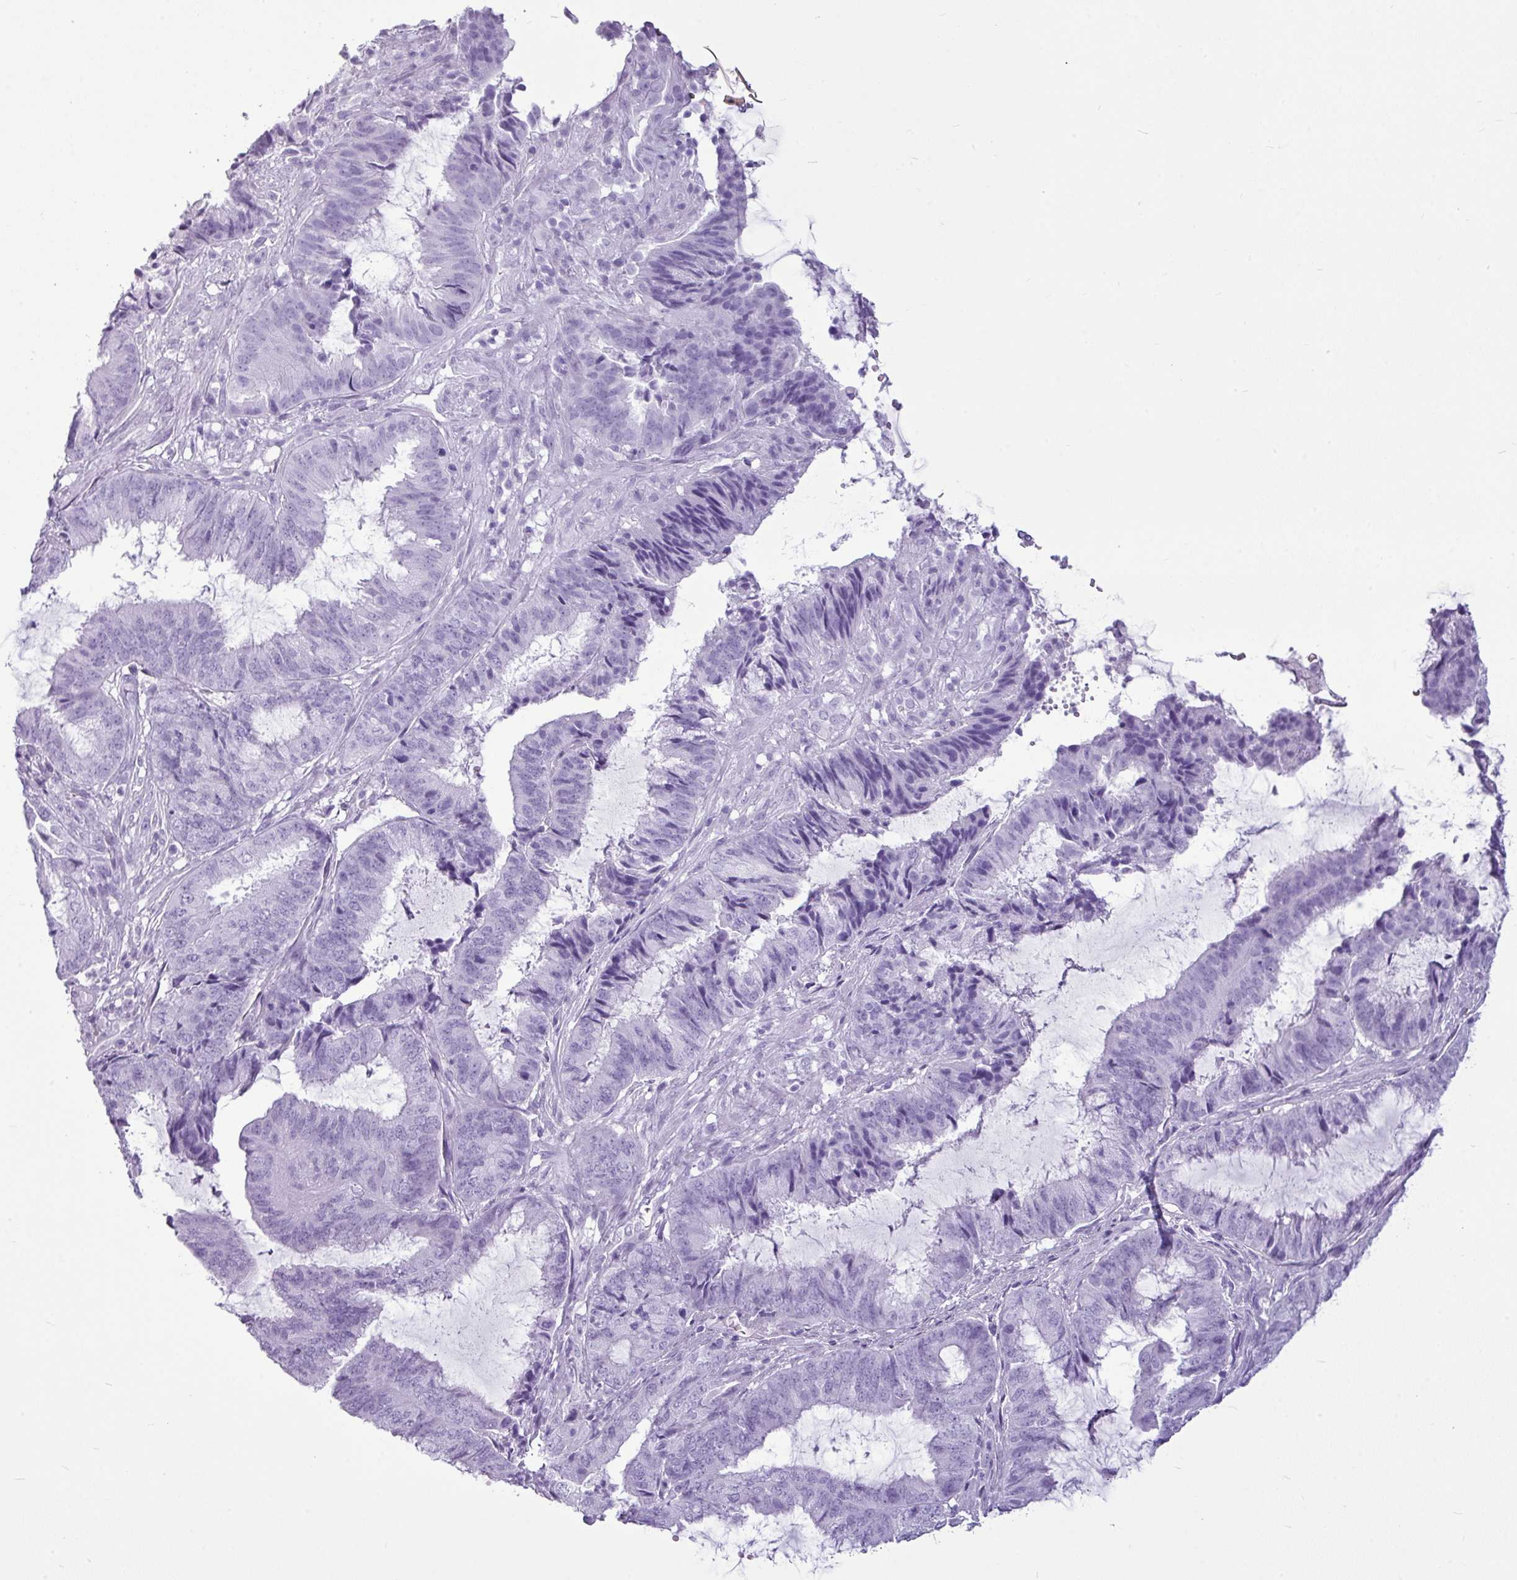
{"staining": {"intensity": "negative", "quantity": "none", "location": "none"}, "tissue": "endometrial cancer", "cell_type": "Tumor cells", "image_type": "cancer", "snomed": [{"axis": "morphology", "description": "Adenocarcinoma, NOS"}, {"axis": "topography", "description": "Endometrium"}], "caption": "A photomicrograph of human endometrial cancer (adenocarcinoma) is negative for staining in tumor cells. (Immunohistochemistry (ihc), brightfield microscopy, high magnification).", "gene": "AMY1B", "patient": {"sex": "female", "age": 51}}